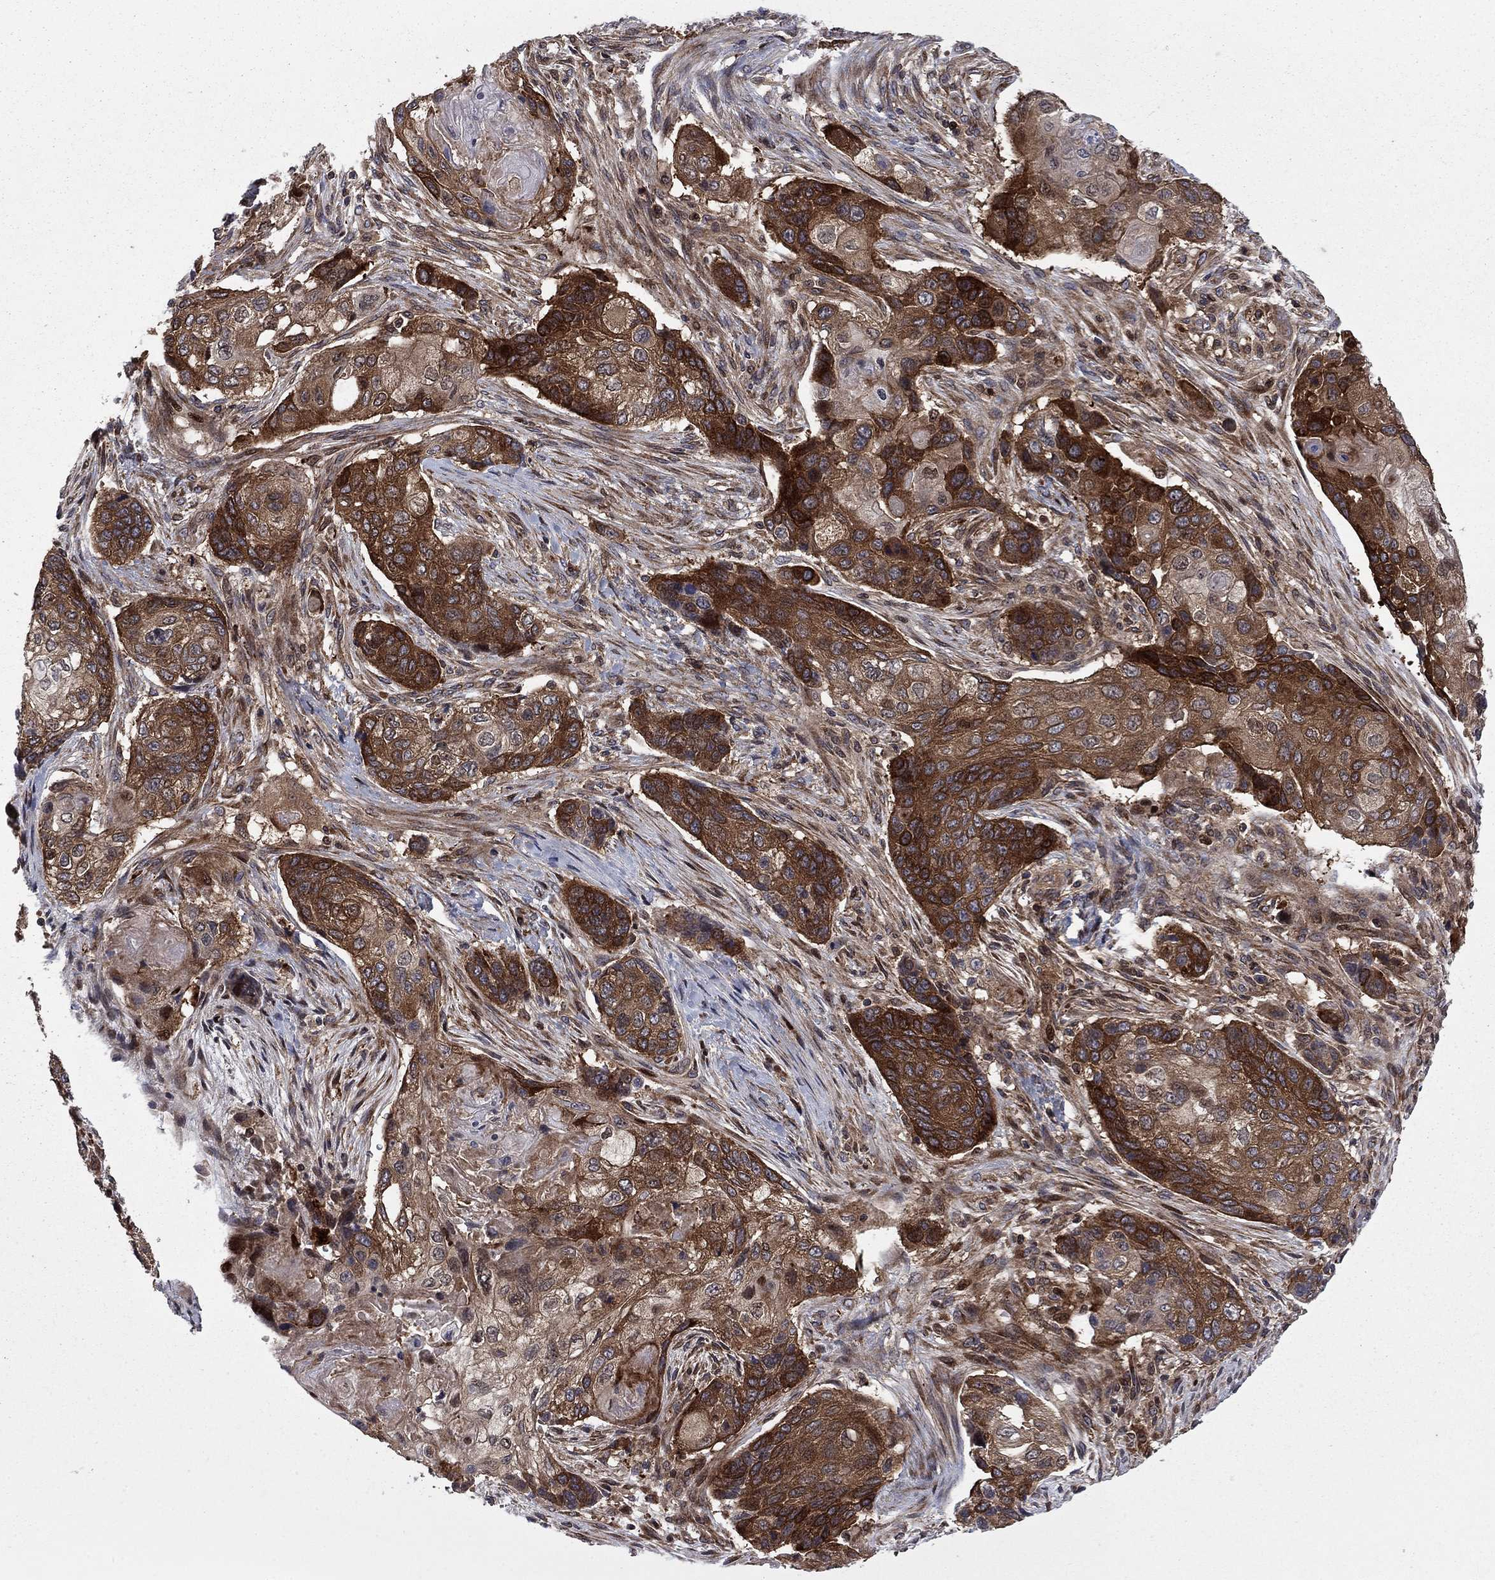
{"staining": {"intensity": "strong", "quantity": "25%-75%", "location": "cytoplasmic/membranous"}, "tissue": "lung cancer", "cell_type": "Tumor cells", "image_type": "cancer", "snomed": [{"axis": "morphology", "description": "Normal tissue, NOS"}, {"axis": "morphology", "description": "Squamous cell carcinoma, NOS"}, {"axis": "topography", "description": "Bronchus"}, {"axis": "topography", "description": "Lung"}], "caption": "Protein expression by immunohistochemistry demonstrates strong cytoplasmic/membranous positivity in about 25%-75% of tumor cells in squamous cell carcinoma (lung).", "gene": "HDAC4", "patient": {"sex": "male", "age": 69}}